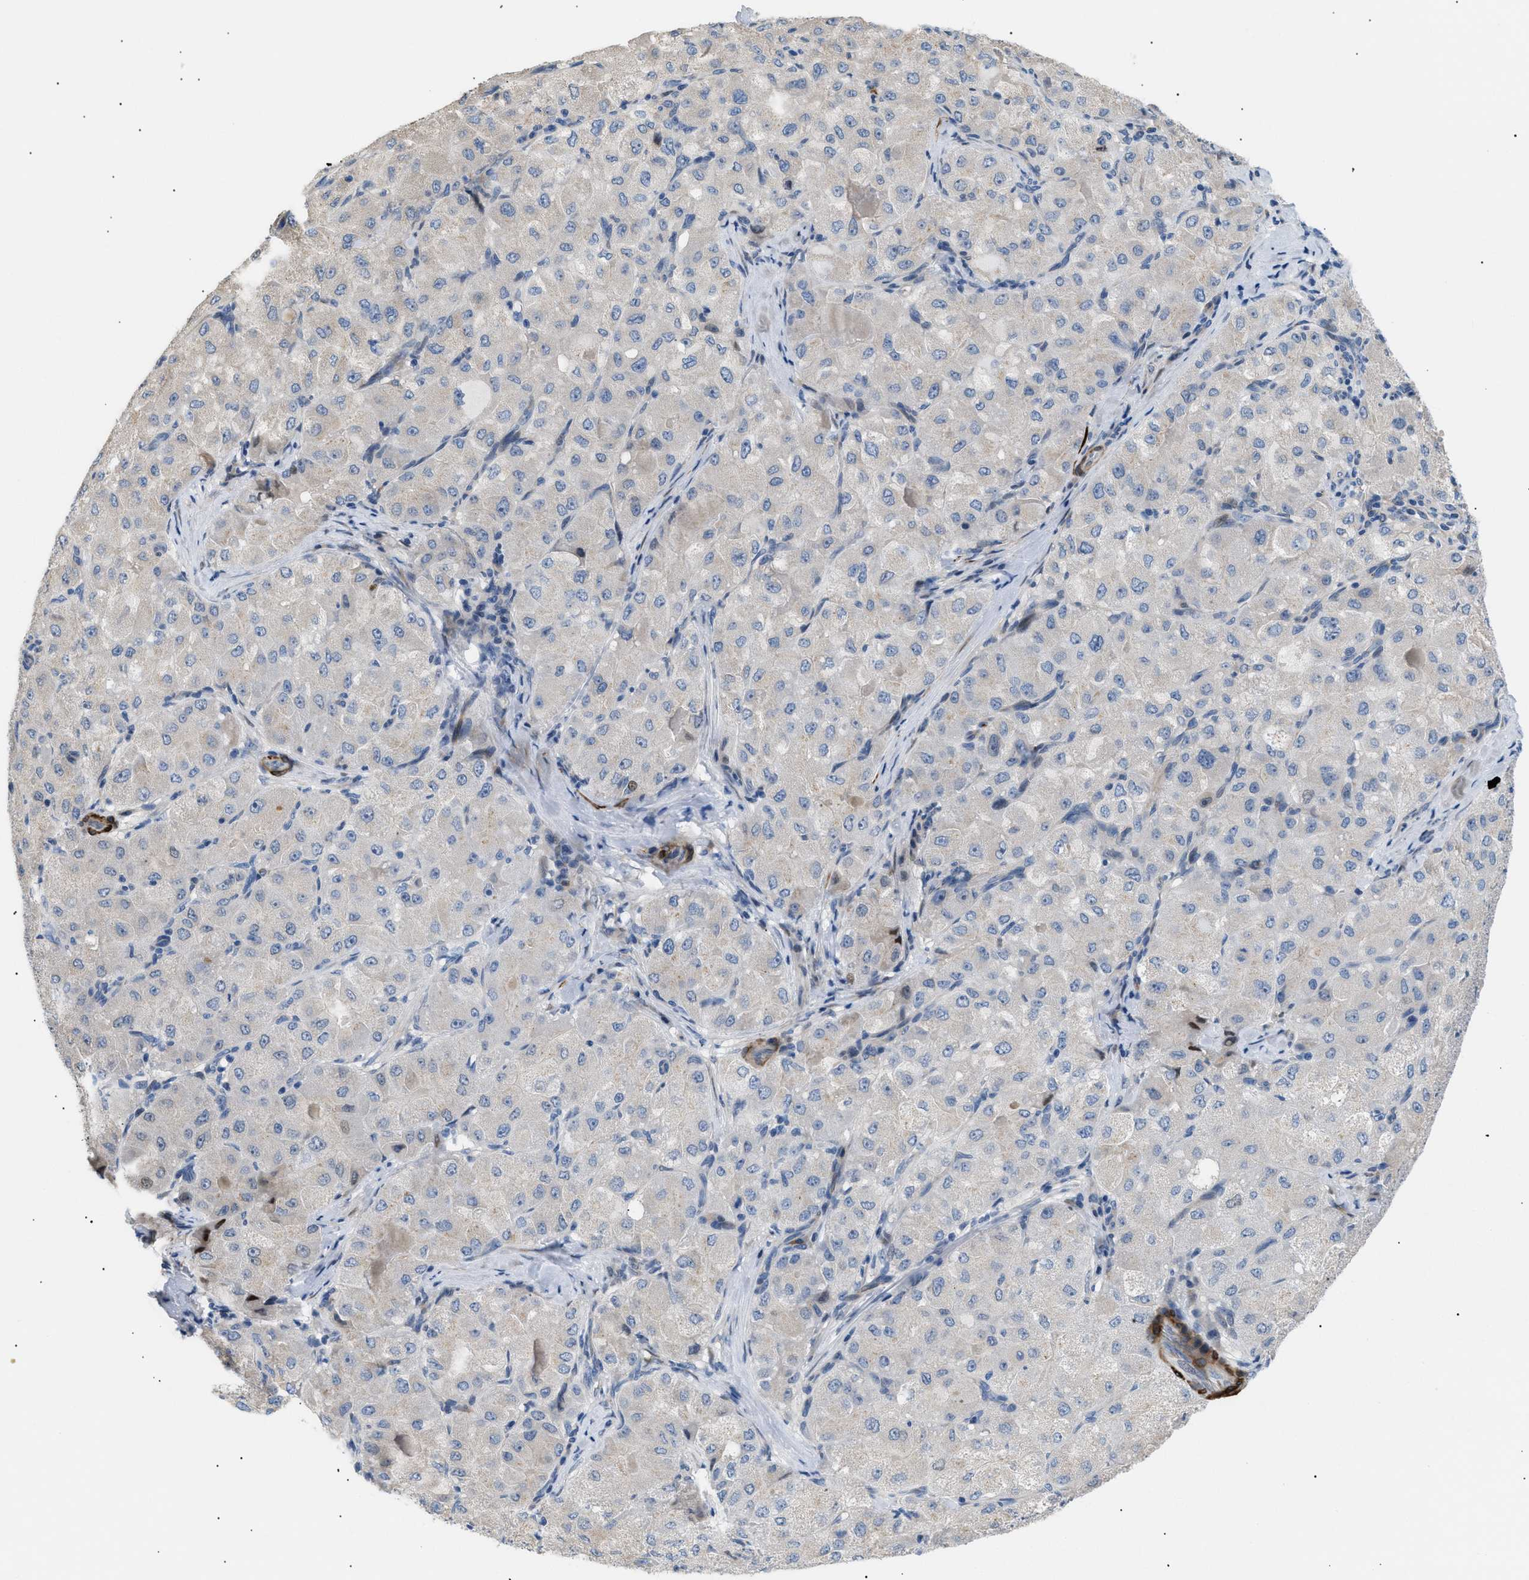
{"staining": {"intensity": "weak", "quantity": "<25%", "location": "cytoplasmic/membranous"}, "tissue": "liver cancer", "cell_type": "Tumor cells", "image_type": "cancer", "snomed": [{"axis": "morphology", "description": "Carcinoma, Hepatocellular, NOS"}, {"axis": "topography", "description": "Liver"}], "caption": "Tumor cells are negative for protein expression in human liver cancer.", "gene": "ICA1", "patient": {"sex": "male", "age": 80}}